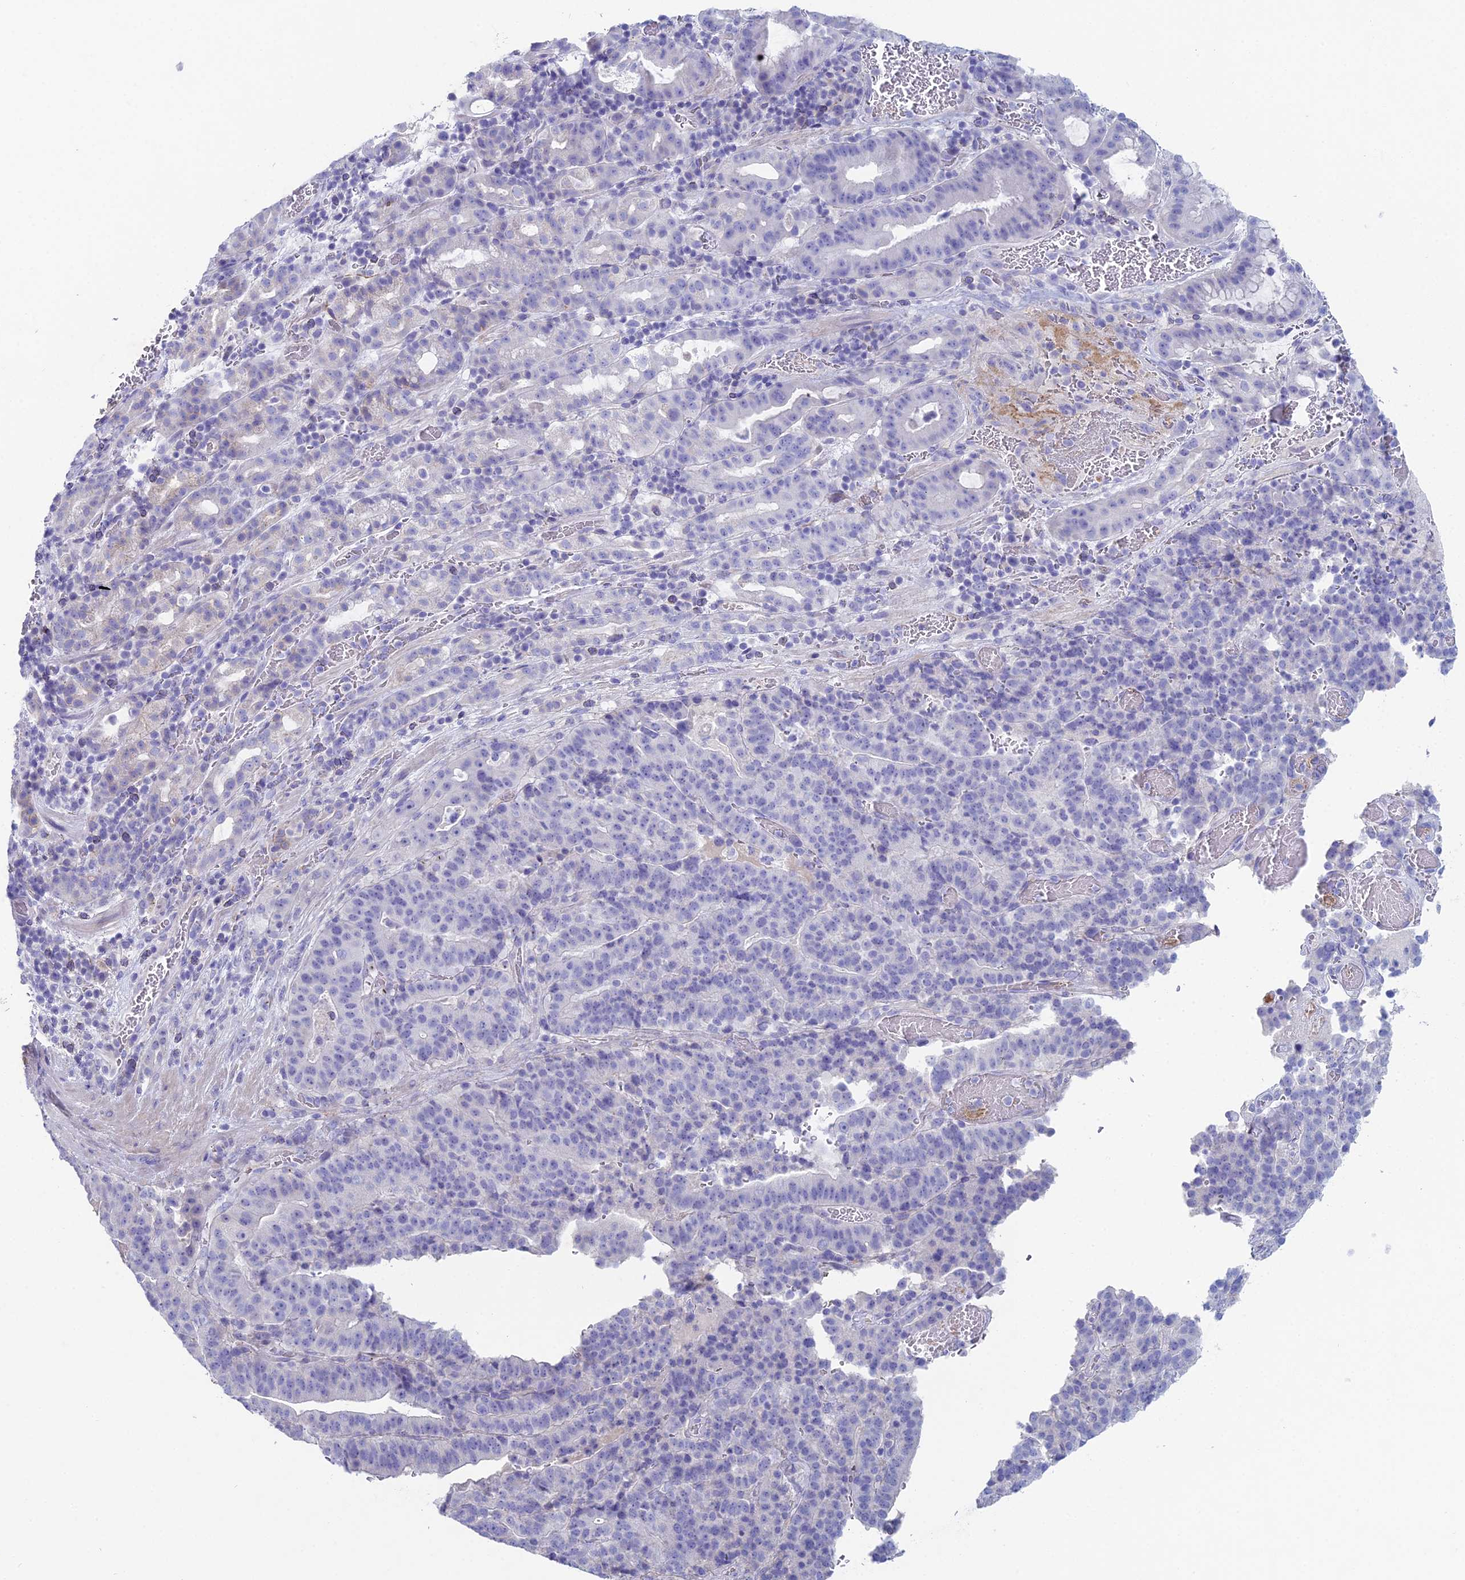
{"staining": {"intensity": "negative", "quantity": "none", "location": "none"}, "tissue": "stomach cancer", "cell_type": "Tumor cells", "image_type": "cancer", "snomed": [{"axis": "morphology", "description": "Adenocarcinoma, NOS"}, {"axis": "topography", "description": "Stomach"}], "caption": "A micrograph of stomach cancer (adenocarcinoma) stained for a protein demonstrates no brown staining in tumor cells. (DAB (3,3'-diaminobenzidine) immunohistochemistry visualized using brightfield microscopy, high magnification).", "gene": "NCAM1", "patient": {"sex": "male", "age": 48}}